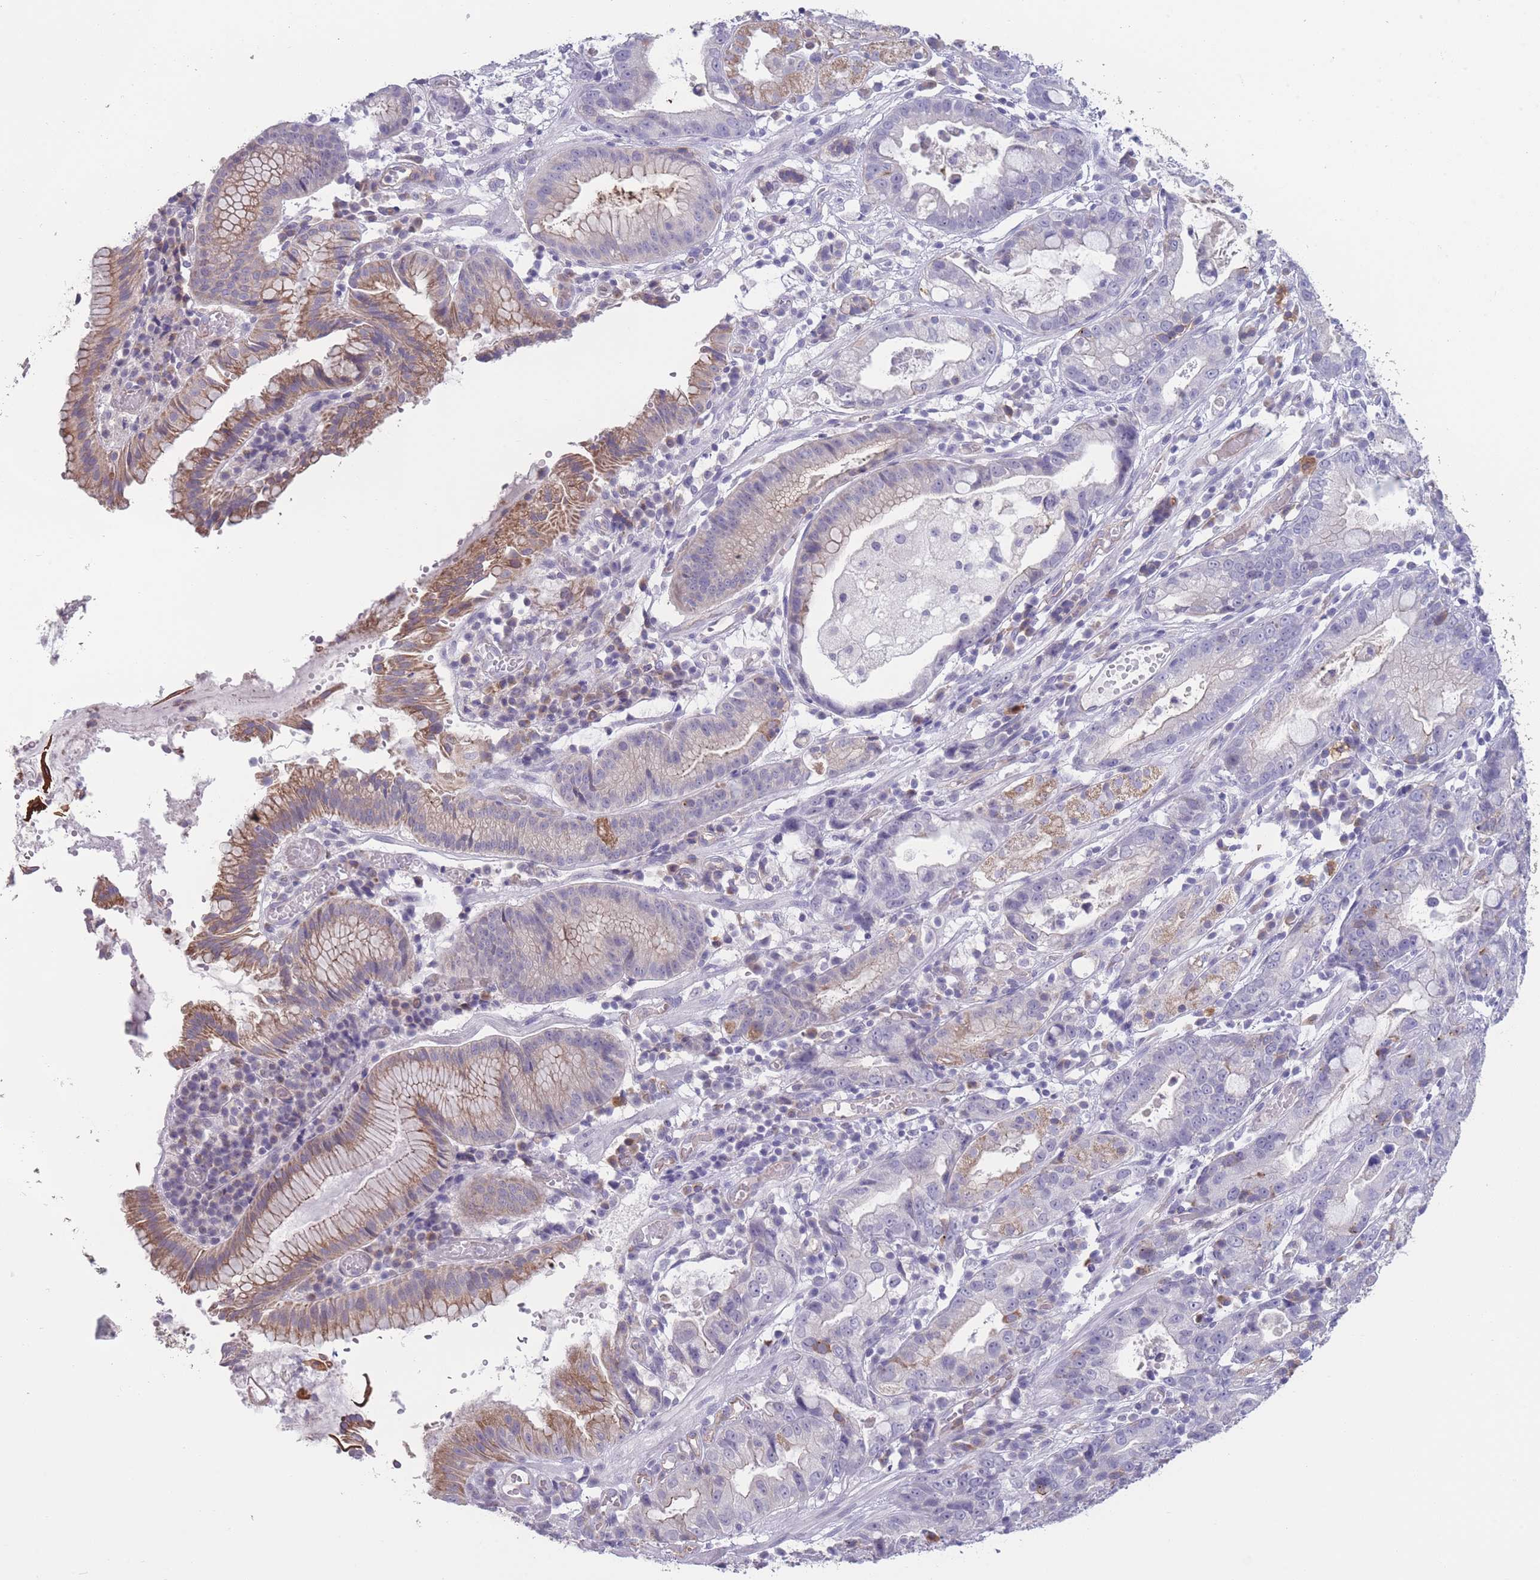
{"staining": {"intensity": "moderate", "quantity": "<25%", "location": "cytoplasmic/membranous"}, "tissue": "stomach cancer", "cell_type": "Tumor cells", "image_type": "cancer", "snomed": [{"axis": "morphology", "description": "Adenocarcinoma, NOS"}, {"axis": "topography", "description": "Stomach"}], "caption": "High-power microscopy captured an immunohistochemistry (IHC) histopathology image of stomach cancer, revealing moderate cytoplasmic/membranous staining in approximately <25% of tumor cells.", "gene": "DCANP1", "patient": {"sex": "male", "age": 55}}